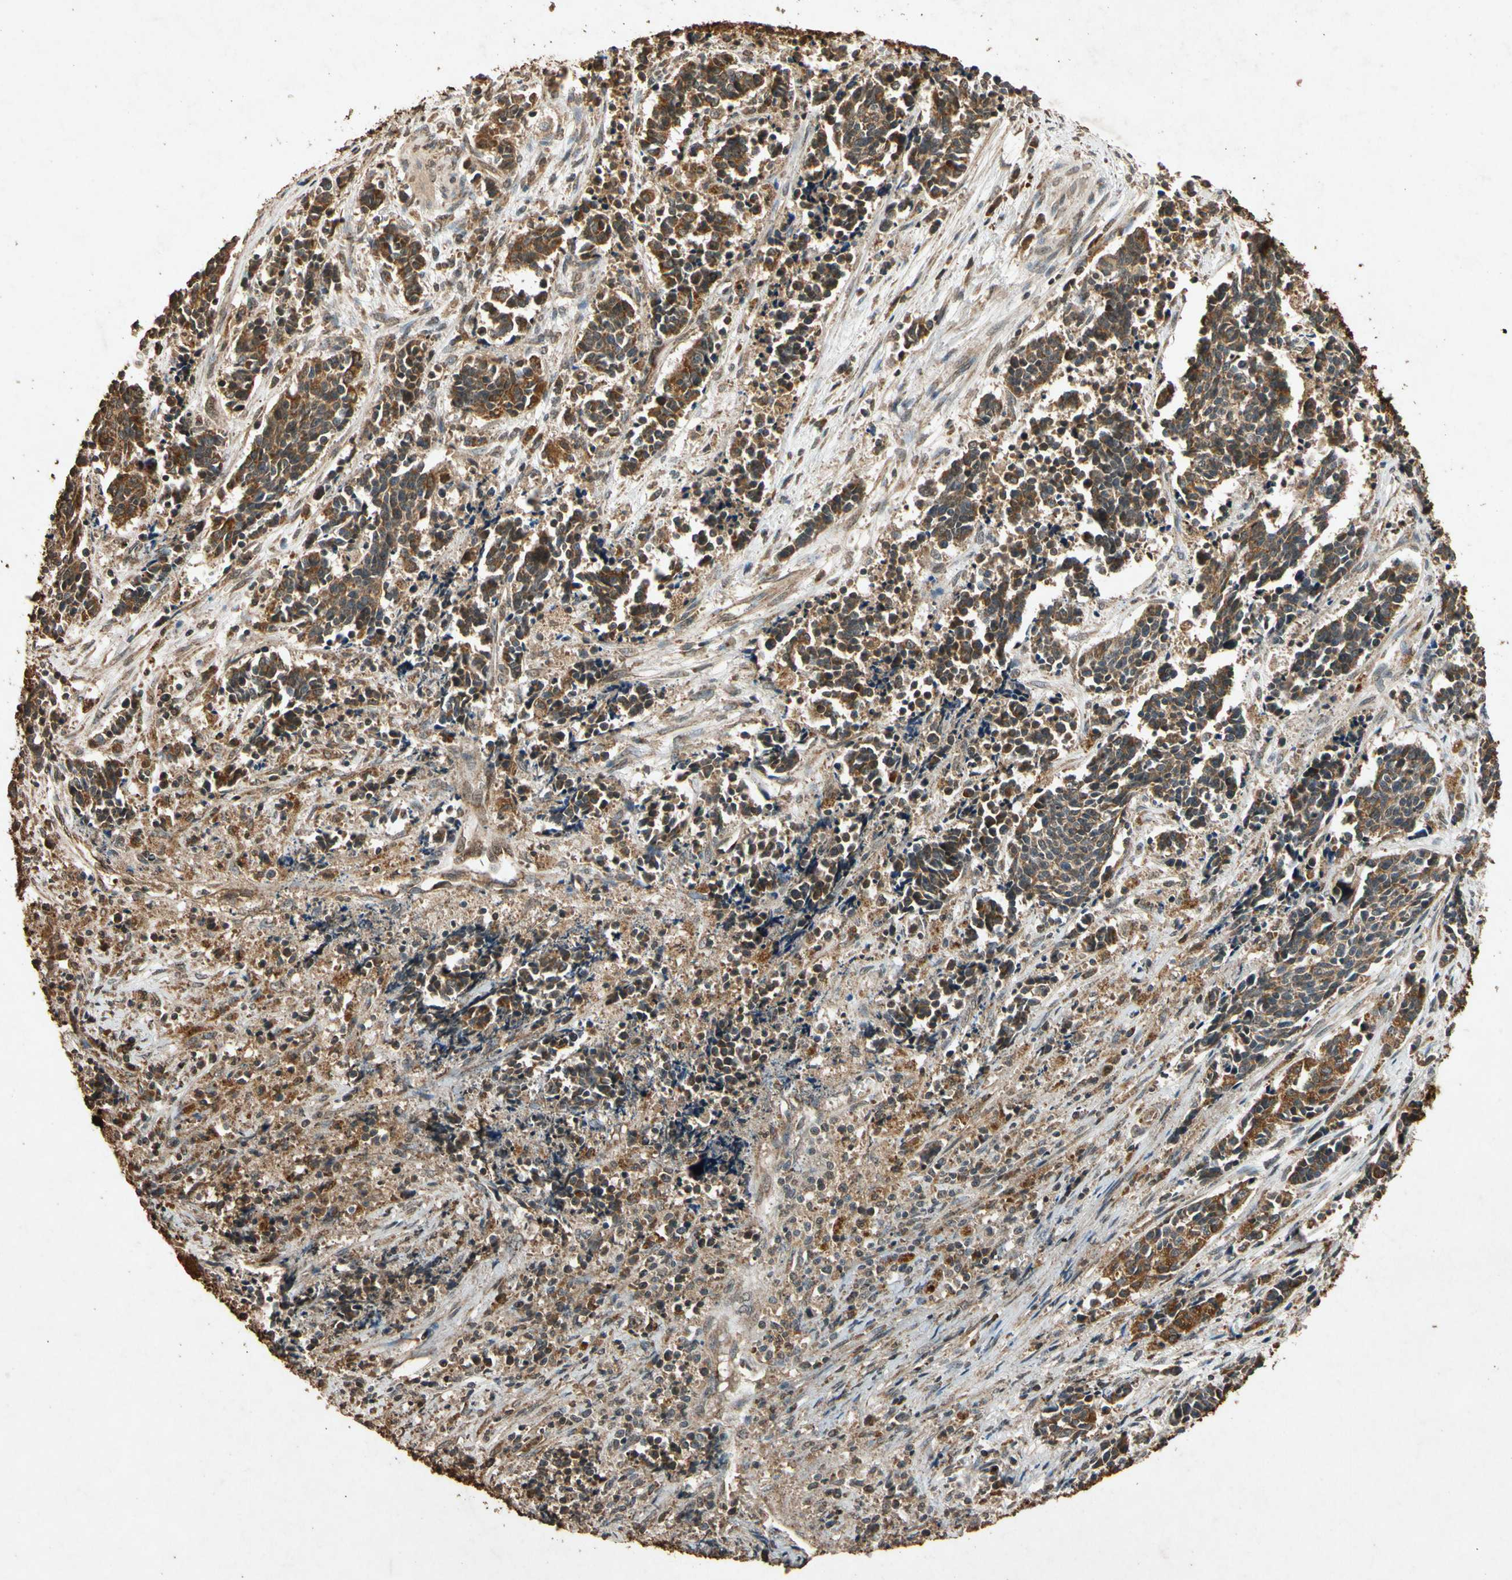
{"staining": {"intensity": "strong", "quantity": ">75%", "location": "cytoplasmic/membranous"}, "tissue": "cervical cancer", "cell_type": "Tumor cells", "image_type": "cancer", "snomed": [{"axis": "morphology", "description": "Squamous cell carcinoma, NOS"}, {"axis": "topography", "description": "Cervix"}], "caption": "An immunohistochemistry (IHC) photomicrograph of tumor tissue is shown. Protein staining in brown labels strong cytoplasmic/membranous positivity in cervical cancer (squamous cell carcinoma) within tumor cells.", "gene": "TXN2", "patient": {"sex": "female", "age": 35}}